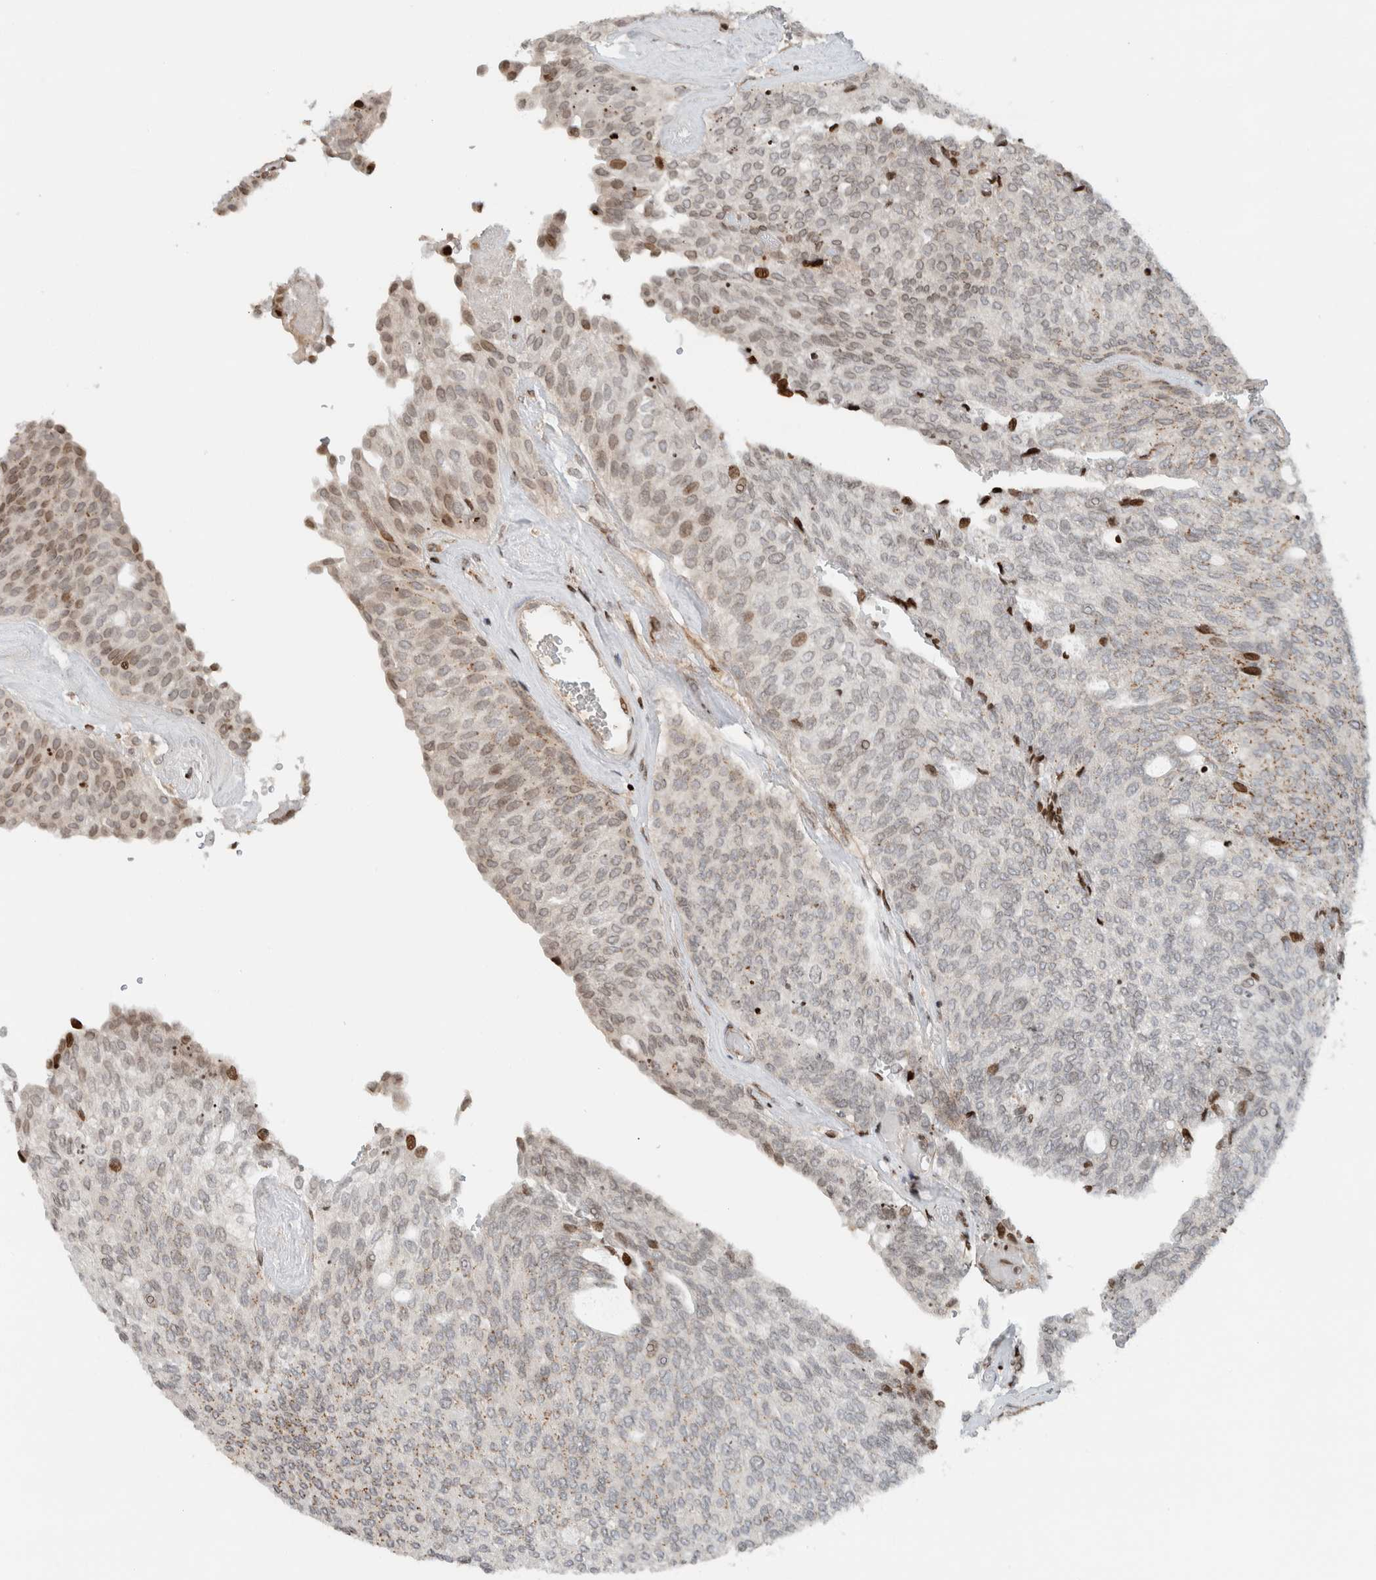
{"staining": {"intensity": "moderate", "quantity": "25%-75%", "location": "cytoplasmic/membranous,nuclear"}, "tissue": "urothelial cancer", "cell_type": "Tumor cells", "image_type": "cancer", "snomed": [{"axis": "morphology", "description": "Urothelial carcinoma, Low grade"}, {"axis": "topography", "description": "Urinary bladder"}], "caption": "This is a photomicrograph of immunohistochemistry (IHC) staining of urothelial cancer, which shows moderate expression in the cytoplasmic/membranous and nuclear of tumor cells.", "gene": "GINS4", "patient": {"sex": "female", "age": 79}}